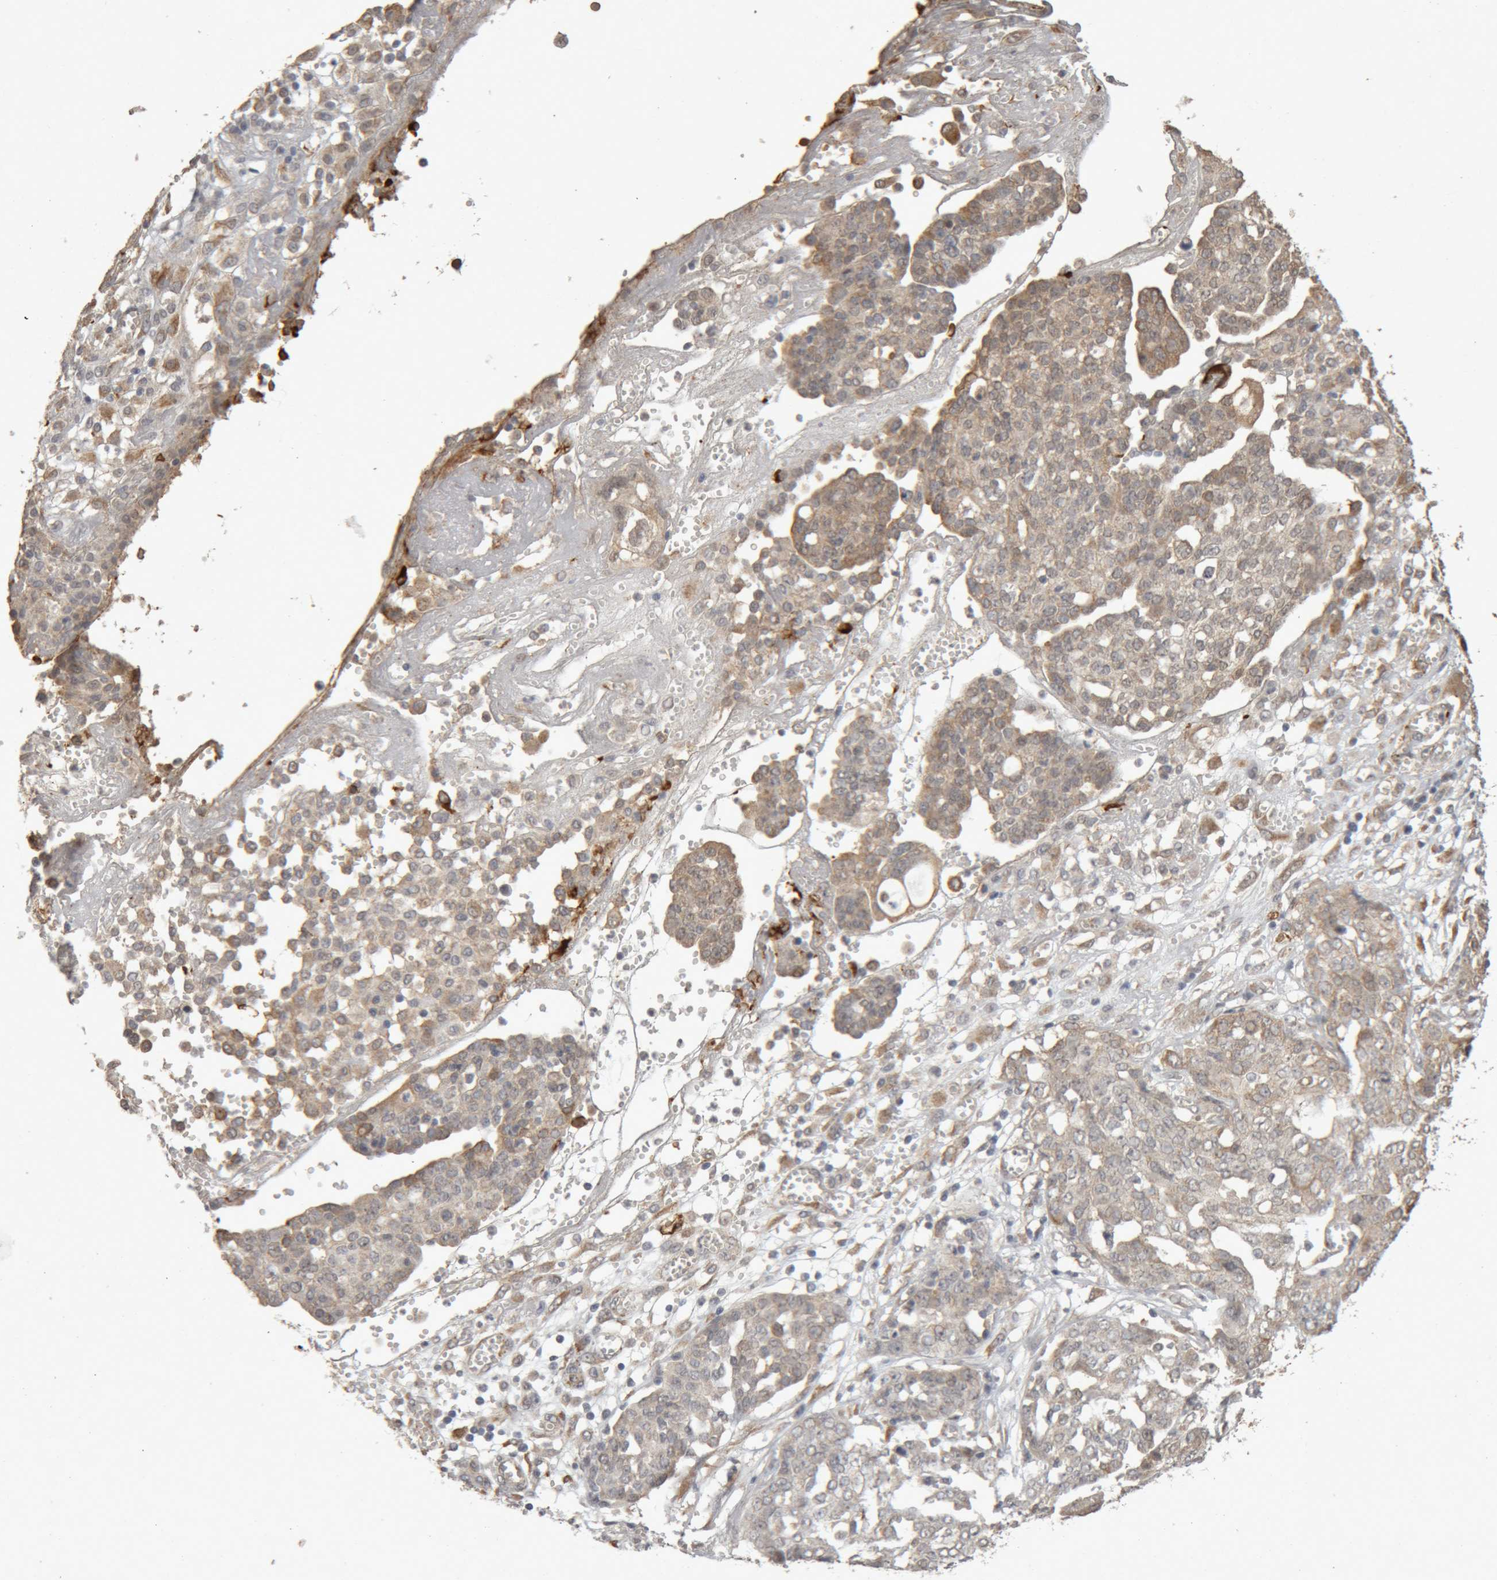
{"staining": {"intensity": "weak", "quantity": ">75%", "location": "cytoplasmic/membranous"}, "tissue": "ovarian cancer", "cell_type": "Tumor cells", "image_type": "cancer", "snomed": [{"axis": "morphology", "description": "Cystadenocarcinoma, serous, NOS"}, {"axis": "topography", "description": "Soft tissue"}, {"axis": "topography", "description": "Ovary"}], "caption": "Weak cytoplasmic/membranous positivity is identified in approximately >75% of tumor cells in ovarian cancer. (Stains: DAB (3,3'-diaminobenzidine) in brown, nuclei in blue, Microscopy: brightfield microscopy at high magnification).", "gene": "MEP1A", "patient": {"sex": "female", "age": 57}}